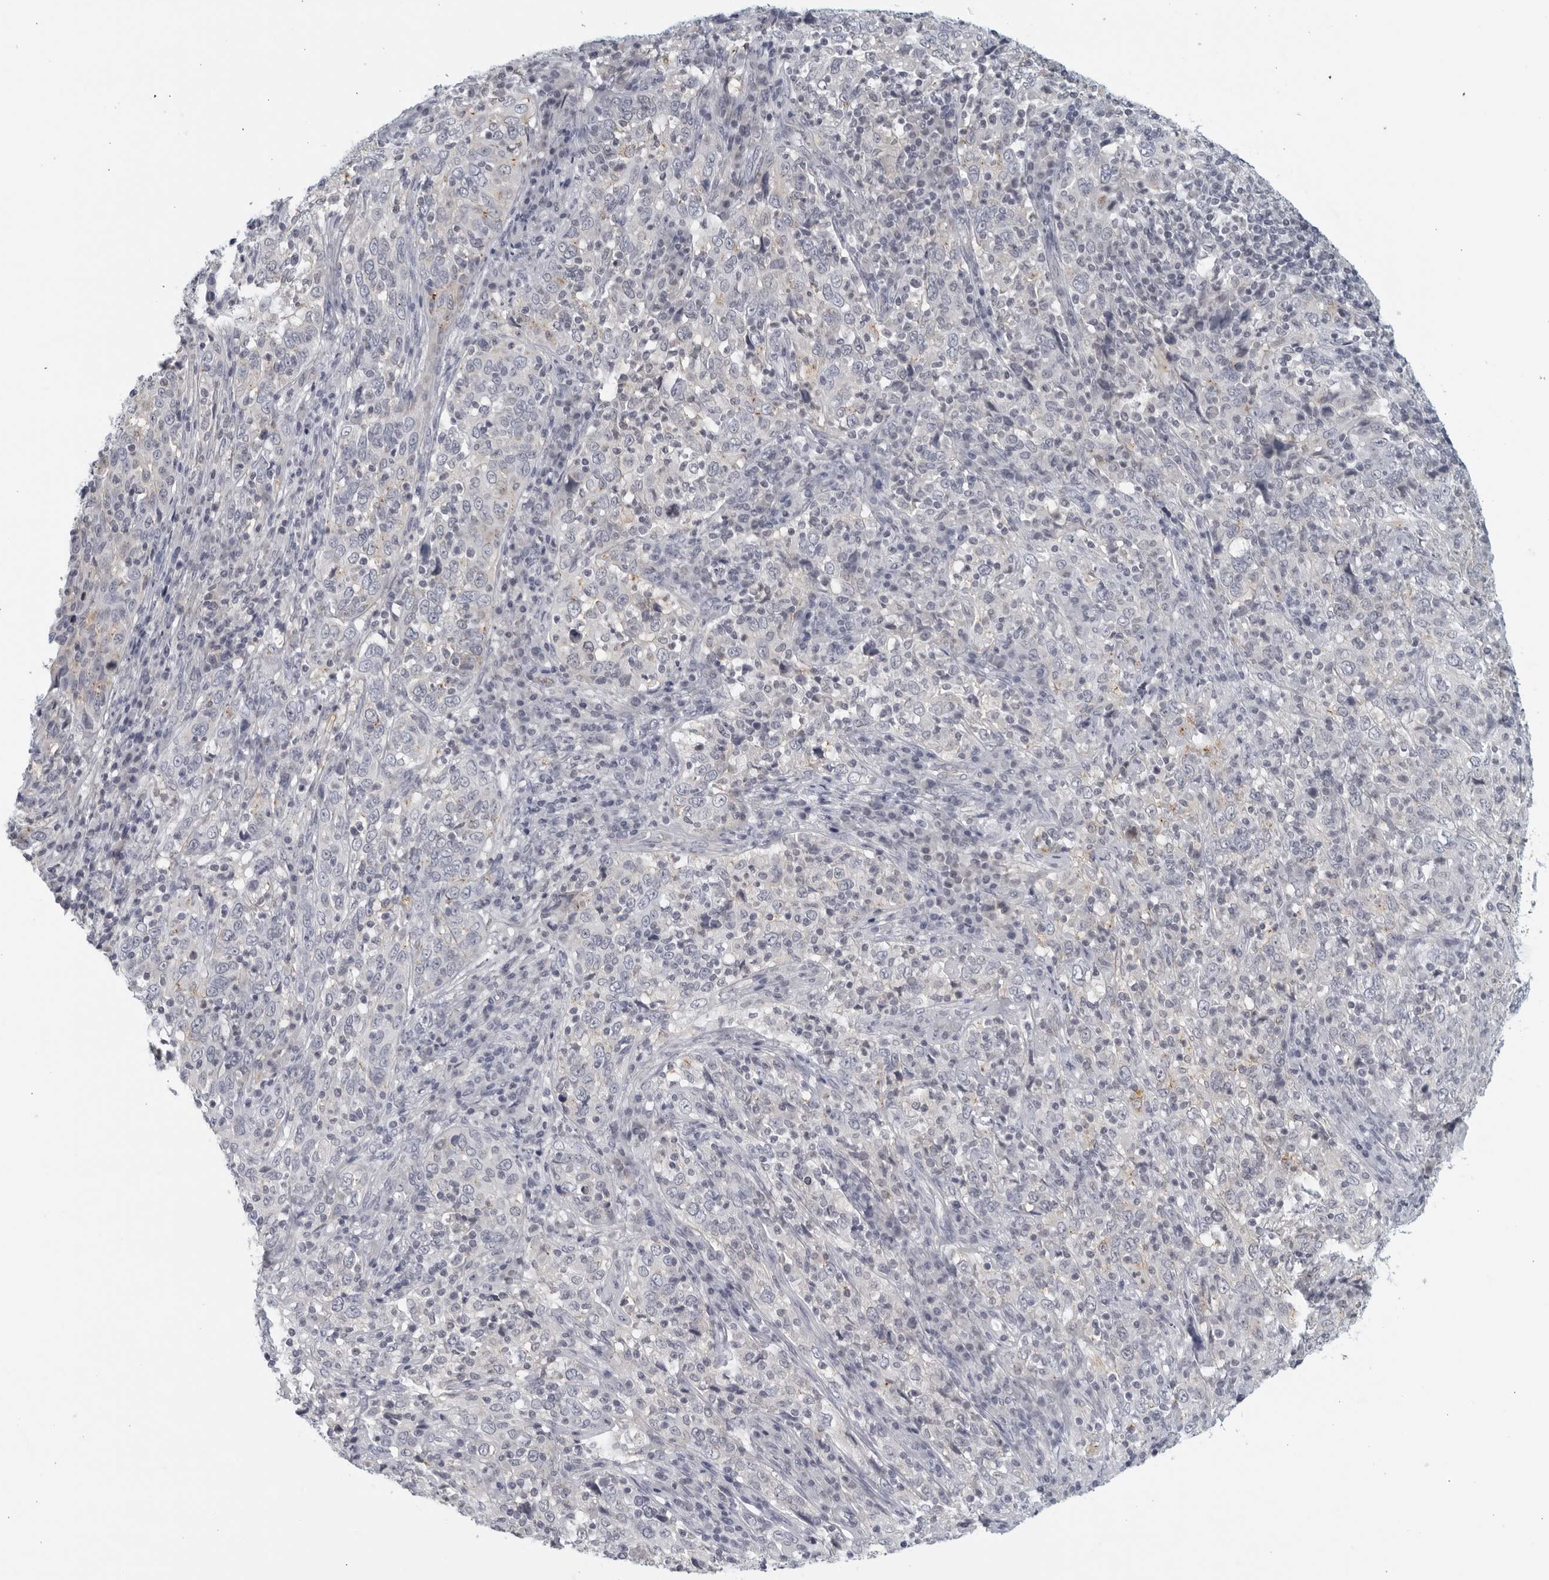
{"staining": {"intensity": "negative", "quantity": "none", "location": "none"}, "tissue": "cervical cancer", "cell_type": "Tumor cells", "image_type": "cancer", "snomed": [{"axis": "morphology", "description": "Squamous cell carcinoma, NOS"}, {"axis": "topography", "description": "Cervix"}], "caption": "An immunohistochemistry photomicrograph of squamous cell carcinoma (cervical) is shown. There is no staining in tumor cells of squamous cell carcinoma (cervical).", "gene": "MATN1", "patient": {"sex": "female", "age": 46}}